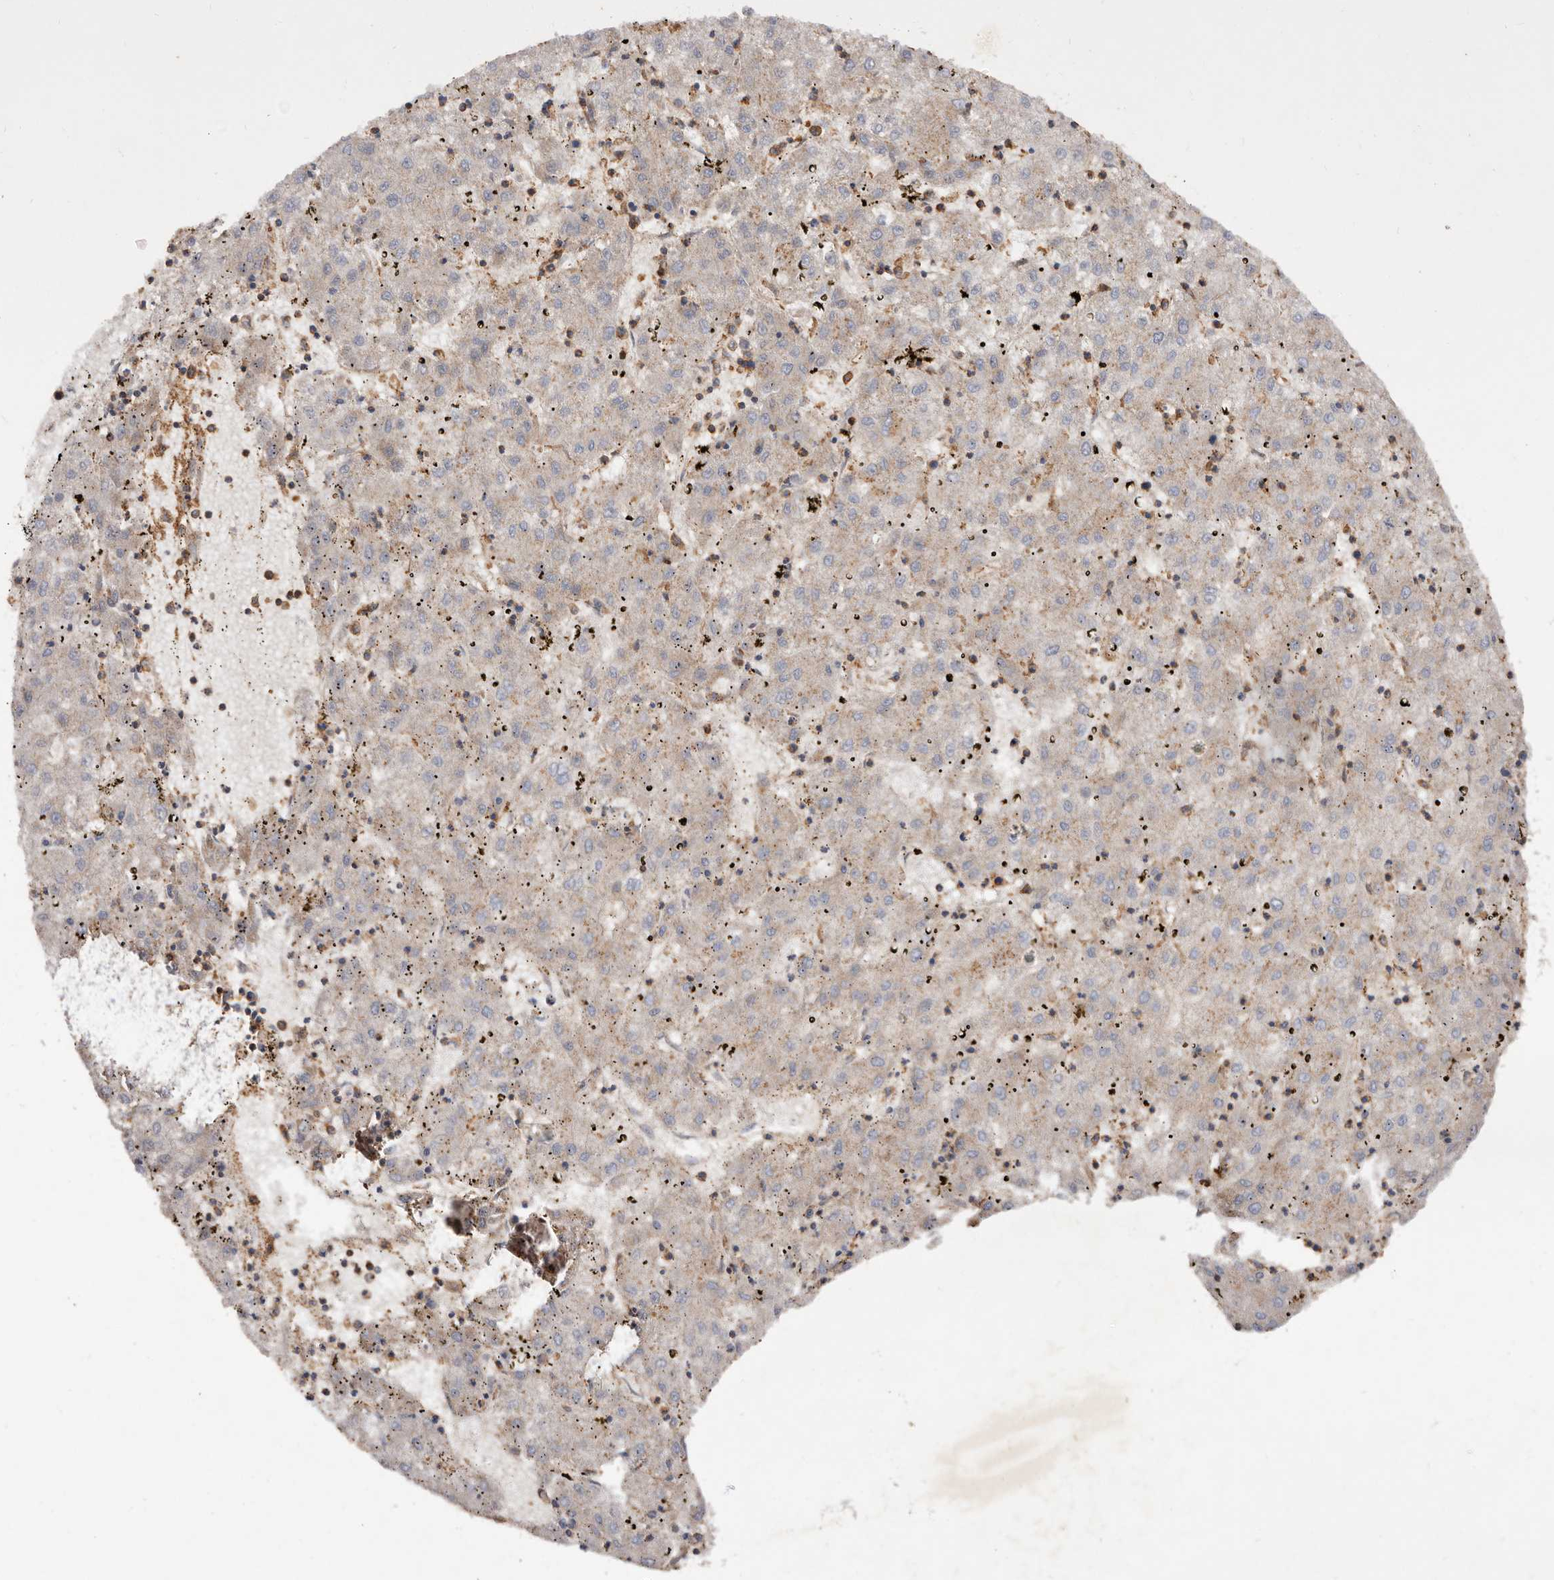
{"staining": {"intensity": "weak", "quantity": "25%-75%", "location": "cytoplasmic/membranous"}, "tissue": "liver cancer", "cell_type": "Tumor cells", "image_type": "cancer", "snomed": [{"axis": "morphology", "description": "Carcinoma, Hepatocellular, NOS"}, {"axis": "topography", "description": "Liver"}], "caption": "Liver hepatocellular carcinoma tissue exhibits weak cytoplasmic/membranous positivity in about 25%-75% of tumor cells", "gene": "COQ8B", "patient": {"sex": "male", "age": 72}}